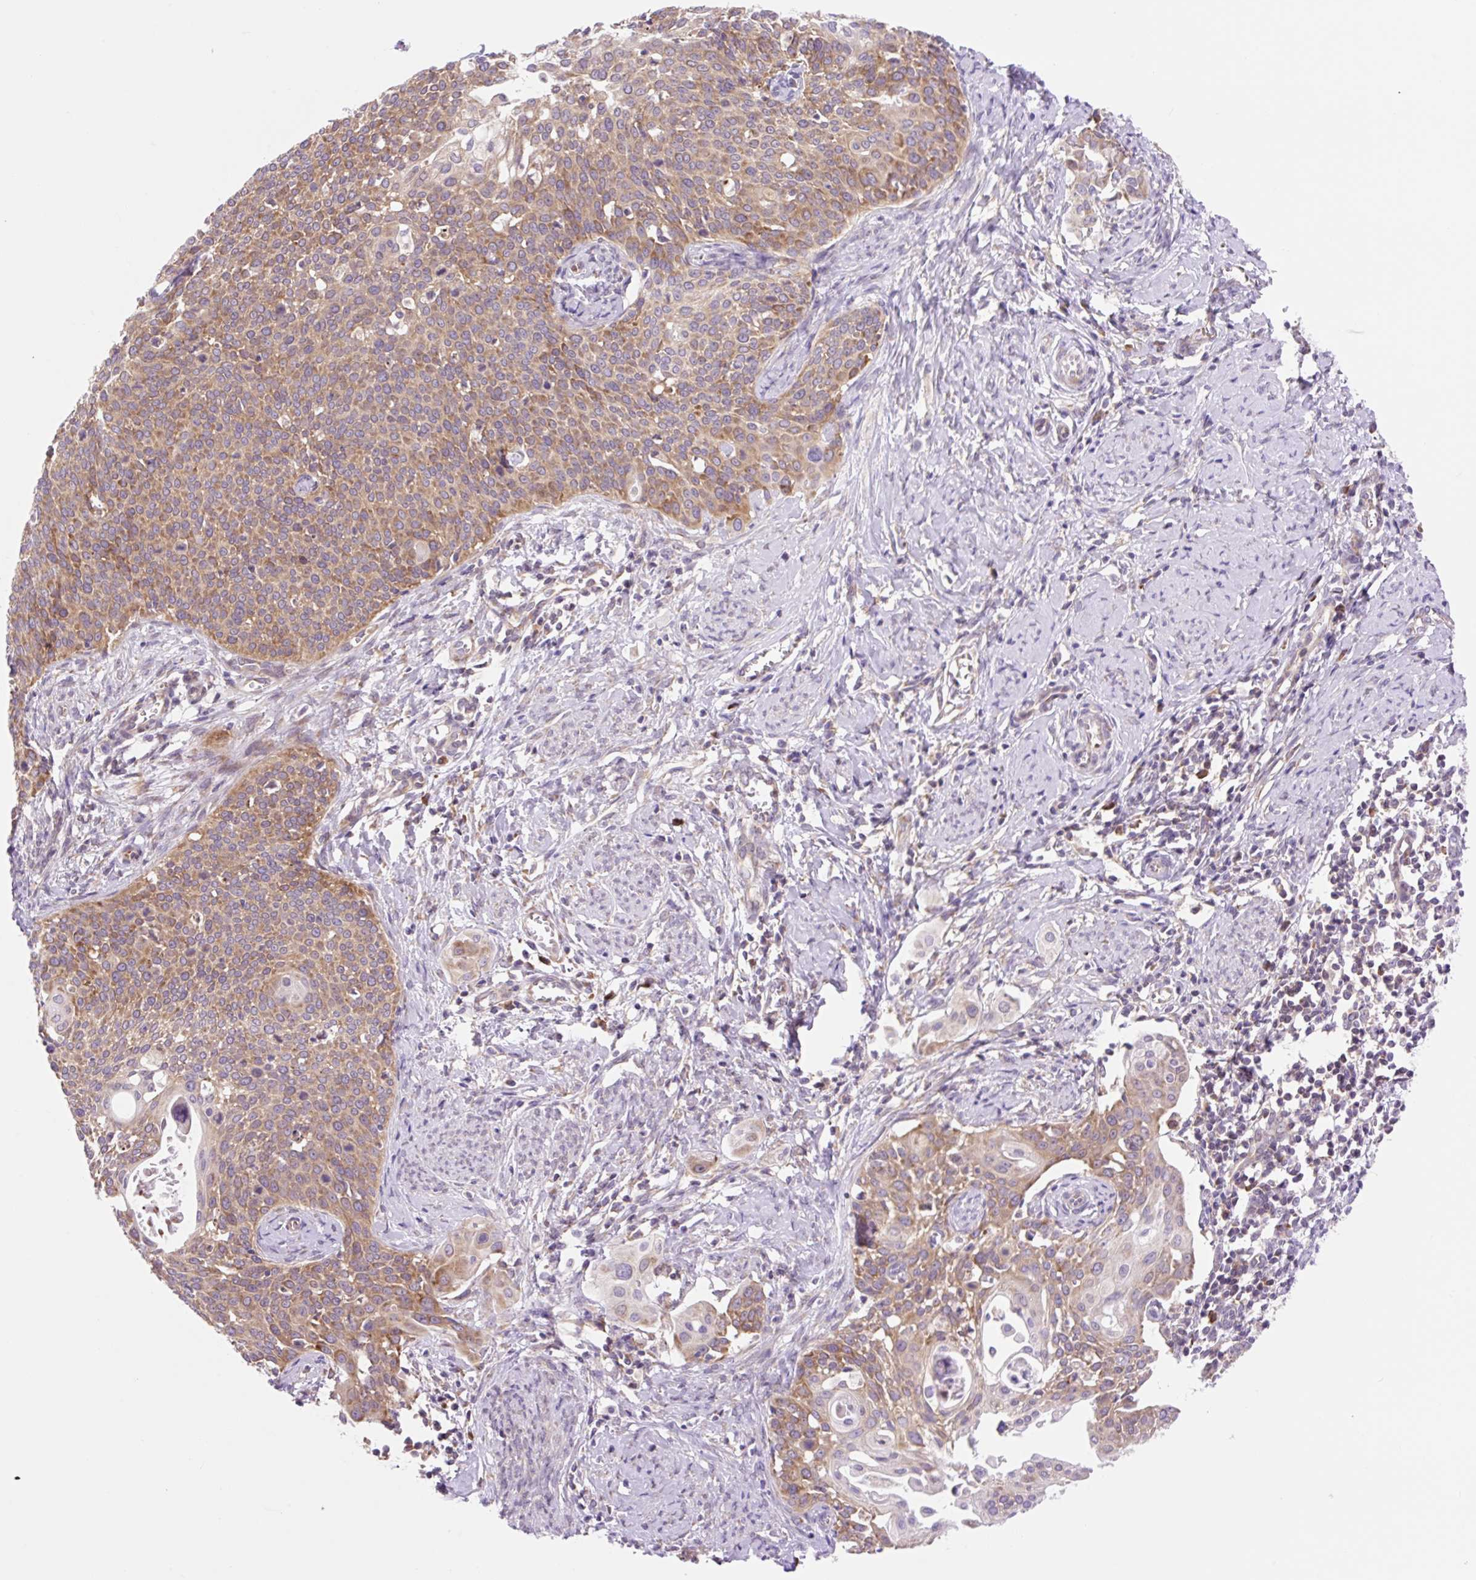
{"staining": {"intensity": "moderate", "quantity": ">75%", "location": "cytoplasmic/membranous"}, "tissue": "cervical cancer", "cell_type": "Tumor cells", "image_type": "cancer", "snomed": [{"axis": "morphology", "description": "Squamous cell carcinoma, NOS"}, {"axis": "topography", "description": "Cervix"}], "caption": "A photomicrograph showing moderate cytoplasmic/membranous expression in approximately >75% of tumor cells in squamous cell carcinoma (cervical), as visualized by brown immunohistochemical staining.", "gene": "GPR45", "patient": {"sex": "female", "age": 44}}